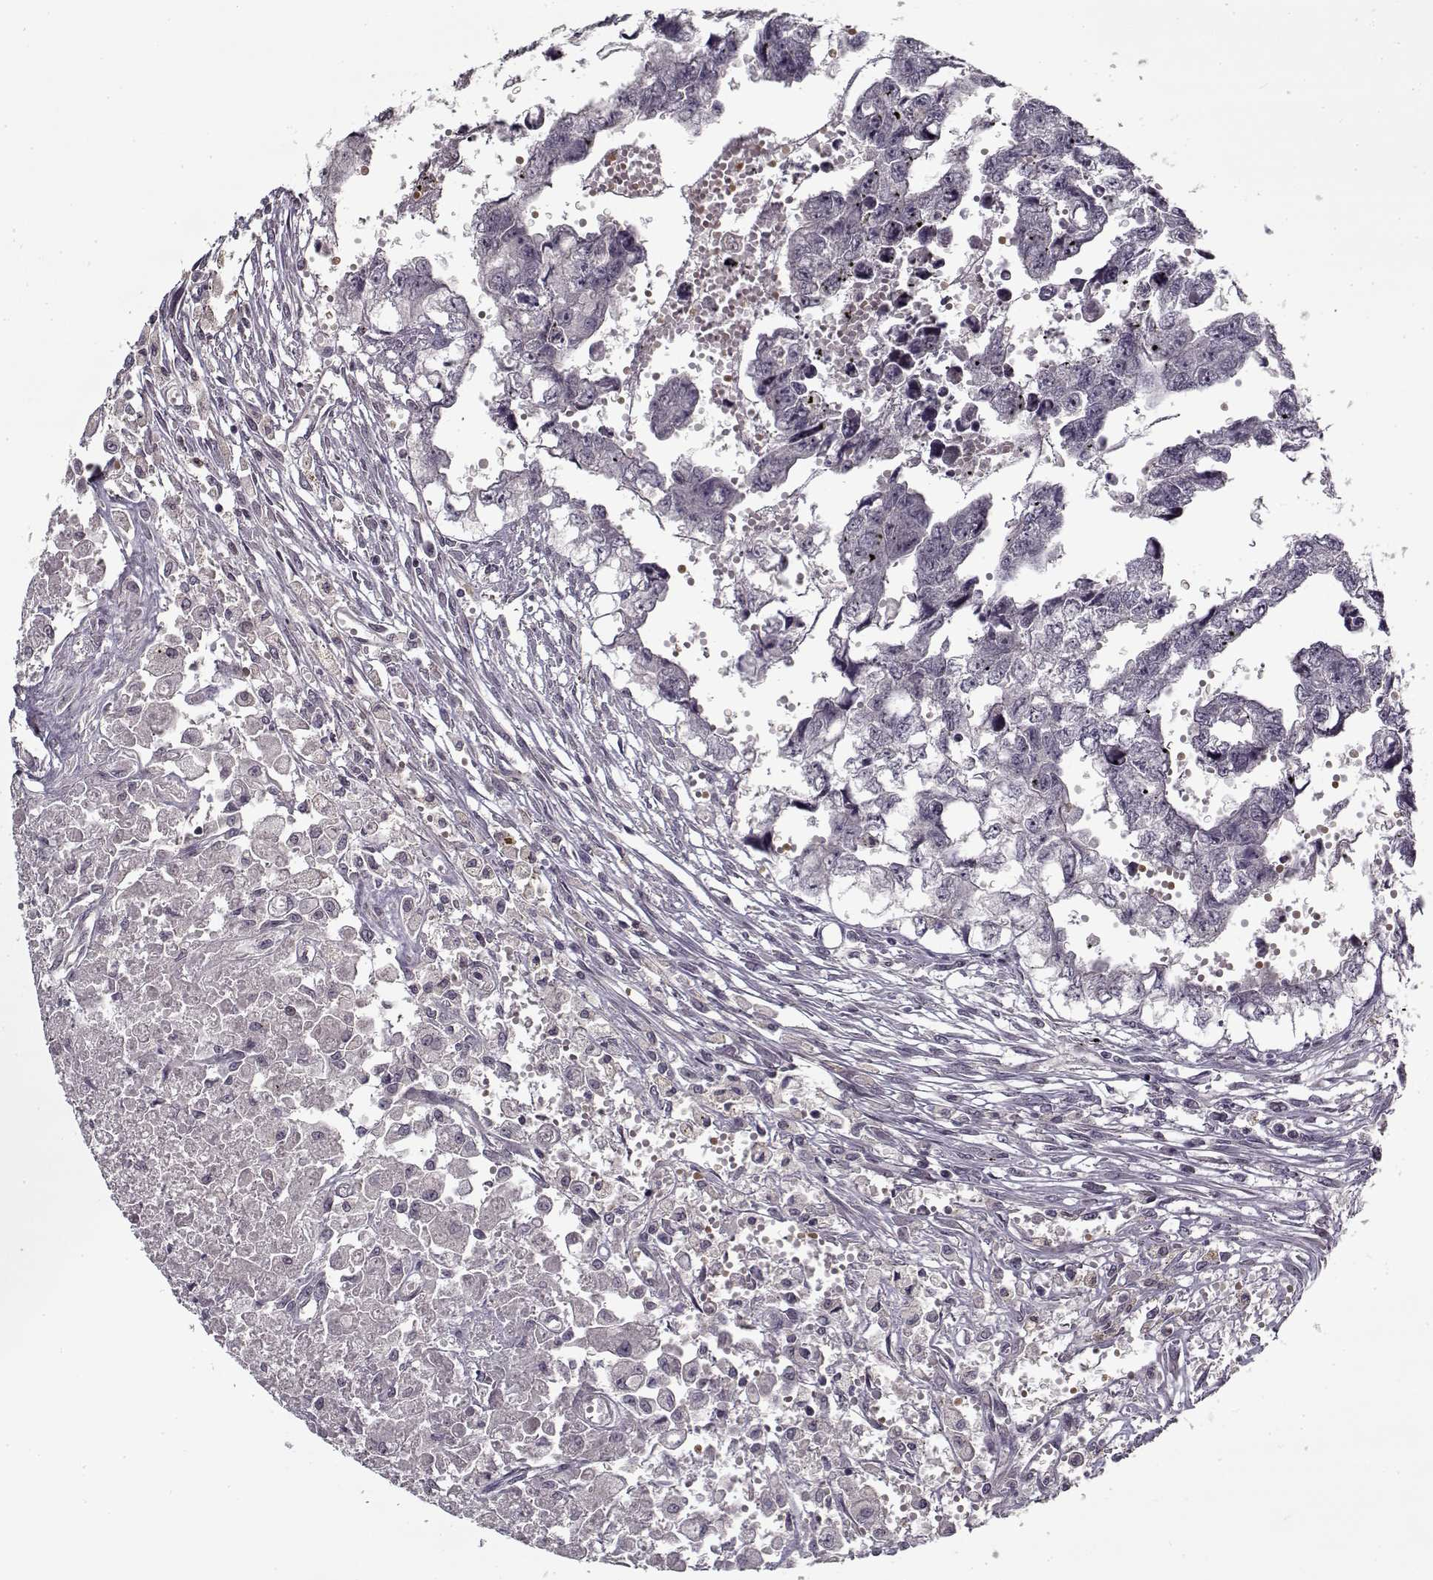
{"staining": {"intensity": "negative", "quantity": "none", "location": "none"}, "tissue": "testis cancer", "cell_type": "Tumor cells", "image_type": "cancer", "snomed": [{"axis": "morphology", "description": "Carcinoma, Embryonal, NOS"}, {"axis": "morphology", "description": "Teratoma, malignant, NOS"}, {"axis": "topography", "description": "Testis"}], "caption": "Tumor cells are negative for brown protein staining in testis cancer.", "gene": "LAMA2", "patient": {"sex": "male", "age": 44}}